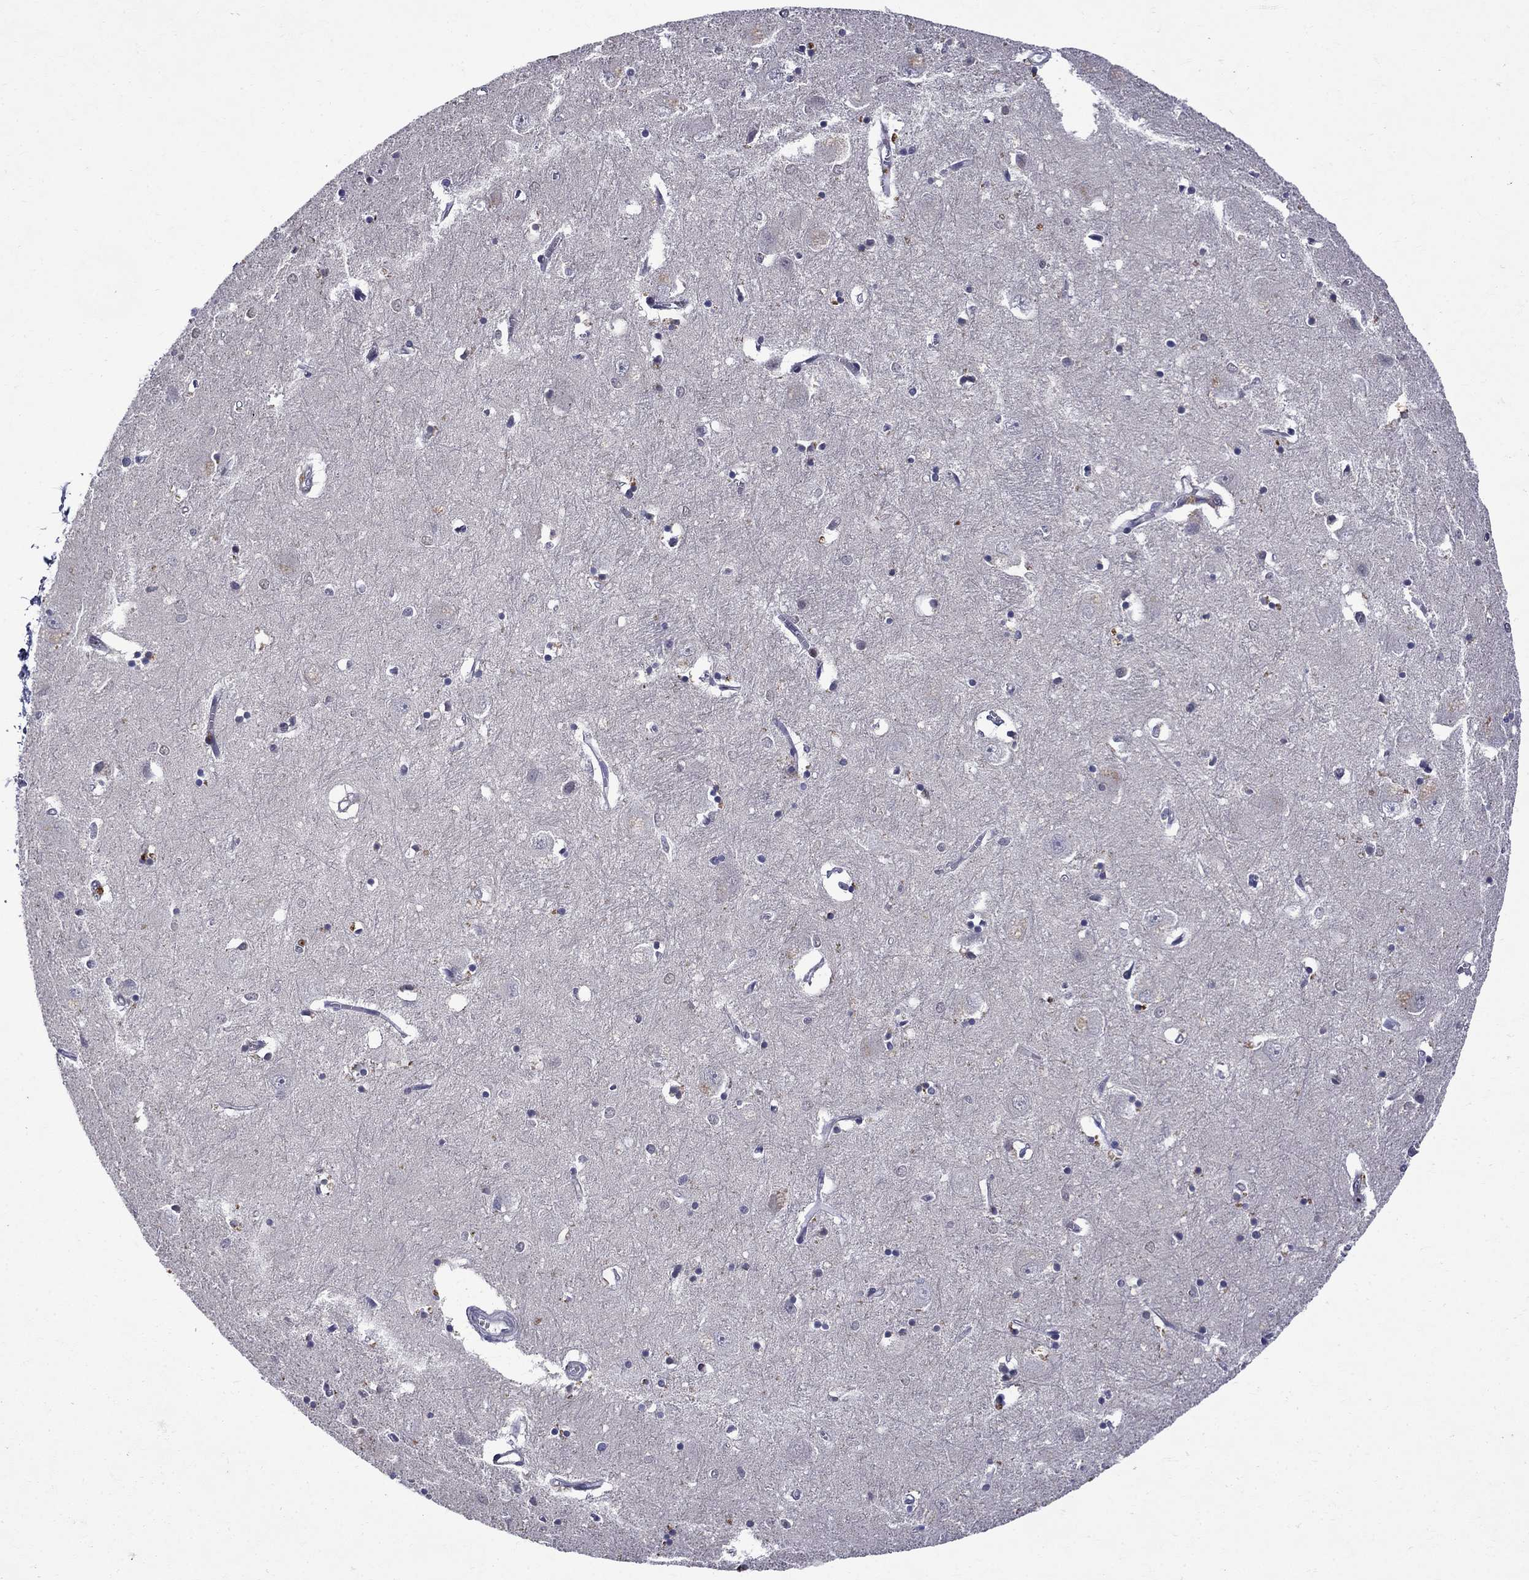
{"staining": {"intensity": "negative", "quantity": "none", "location": "none"}, "tissue": "caudate", "cell_type": "Glial cells", "image_type": "normal", "snomed": [{"axis": "morphology", "description": "Normal tissue, NOS"}, {"axis": "topography", "description": "Lateral ventricle wall"}], "caption": "High power microscopy histopathology image of an IHC photomicrograph of unremarkable caudate, revealing no significant expression in glial cells.", "gene": "STAB2", "patient": {"sex": "male", "age": 54}}